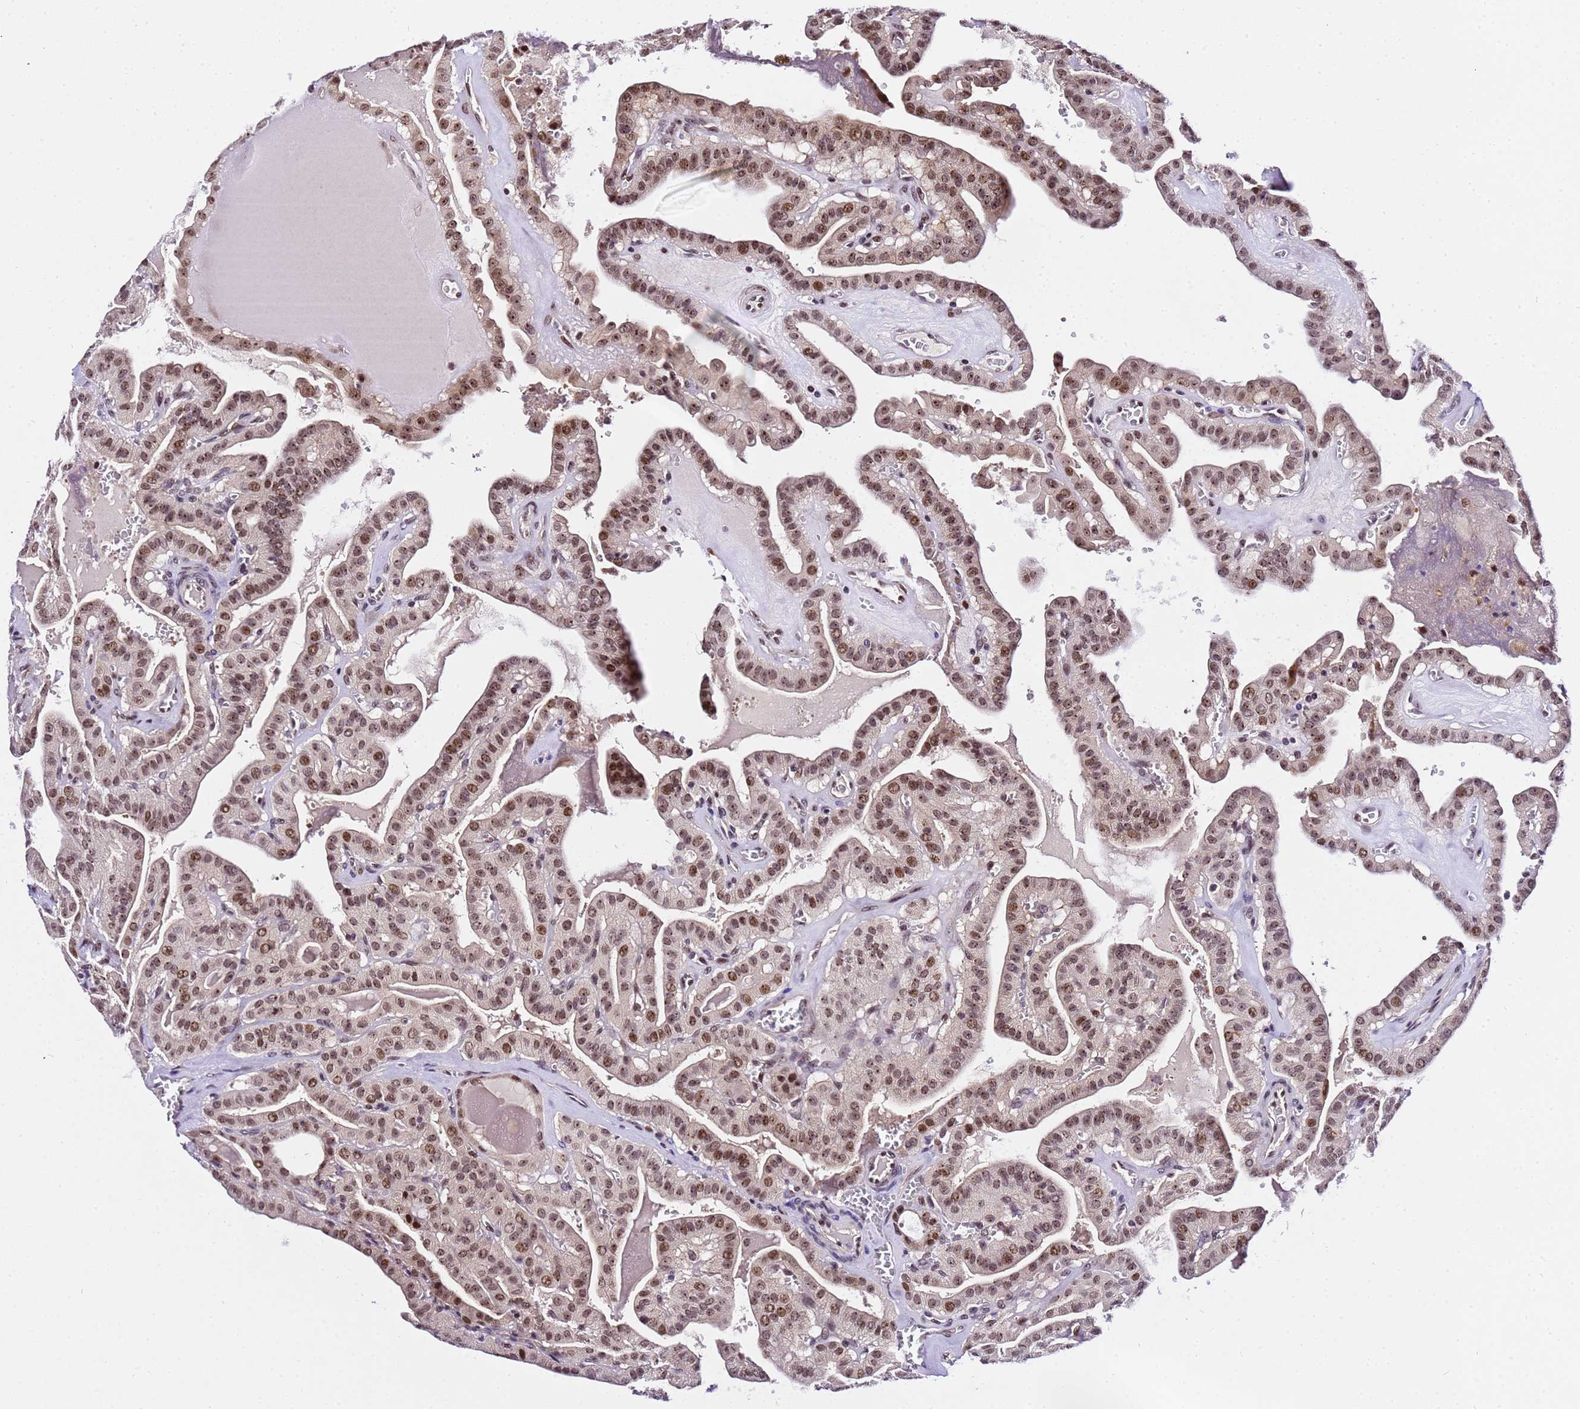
{"staining": {"intensity": "moderate", "quantity": ">75%", "location": "nuclear"}, "tissue": "thyroid cancer", "cell_type": "Tumor cells", "image_type": "cancer", "snomed": [{"axis": "morphology", "description": "Papillary adenocarcinoma, NOS"}, {"axis": "topography", "description": "Thyroid gland"}], "caption": "IHC (DAB (3,3'-diaminobenzidine)) staining of human thyroid cancer (papillary adenocarcinoma) reveals moderate nuclear protein staining in about >75% of tumor cells. (DAB (3,3'-diaminobenzidine) IHC, brown staining for protein, blue staining for nuclei).", "gene": "SLX4IP", "patient": {"sex": "male", "age": 52}}